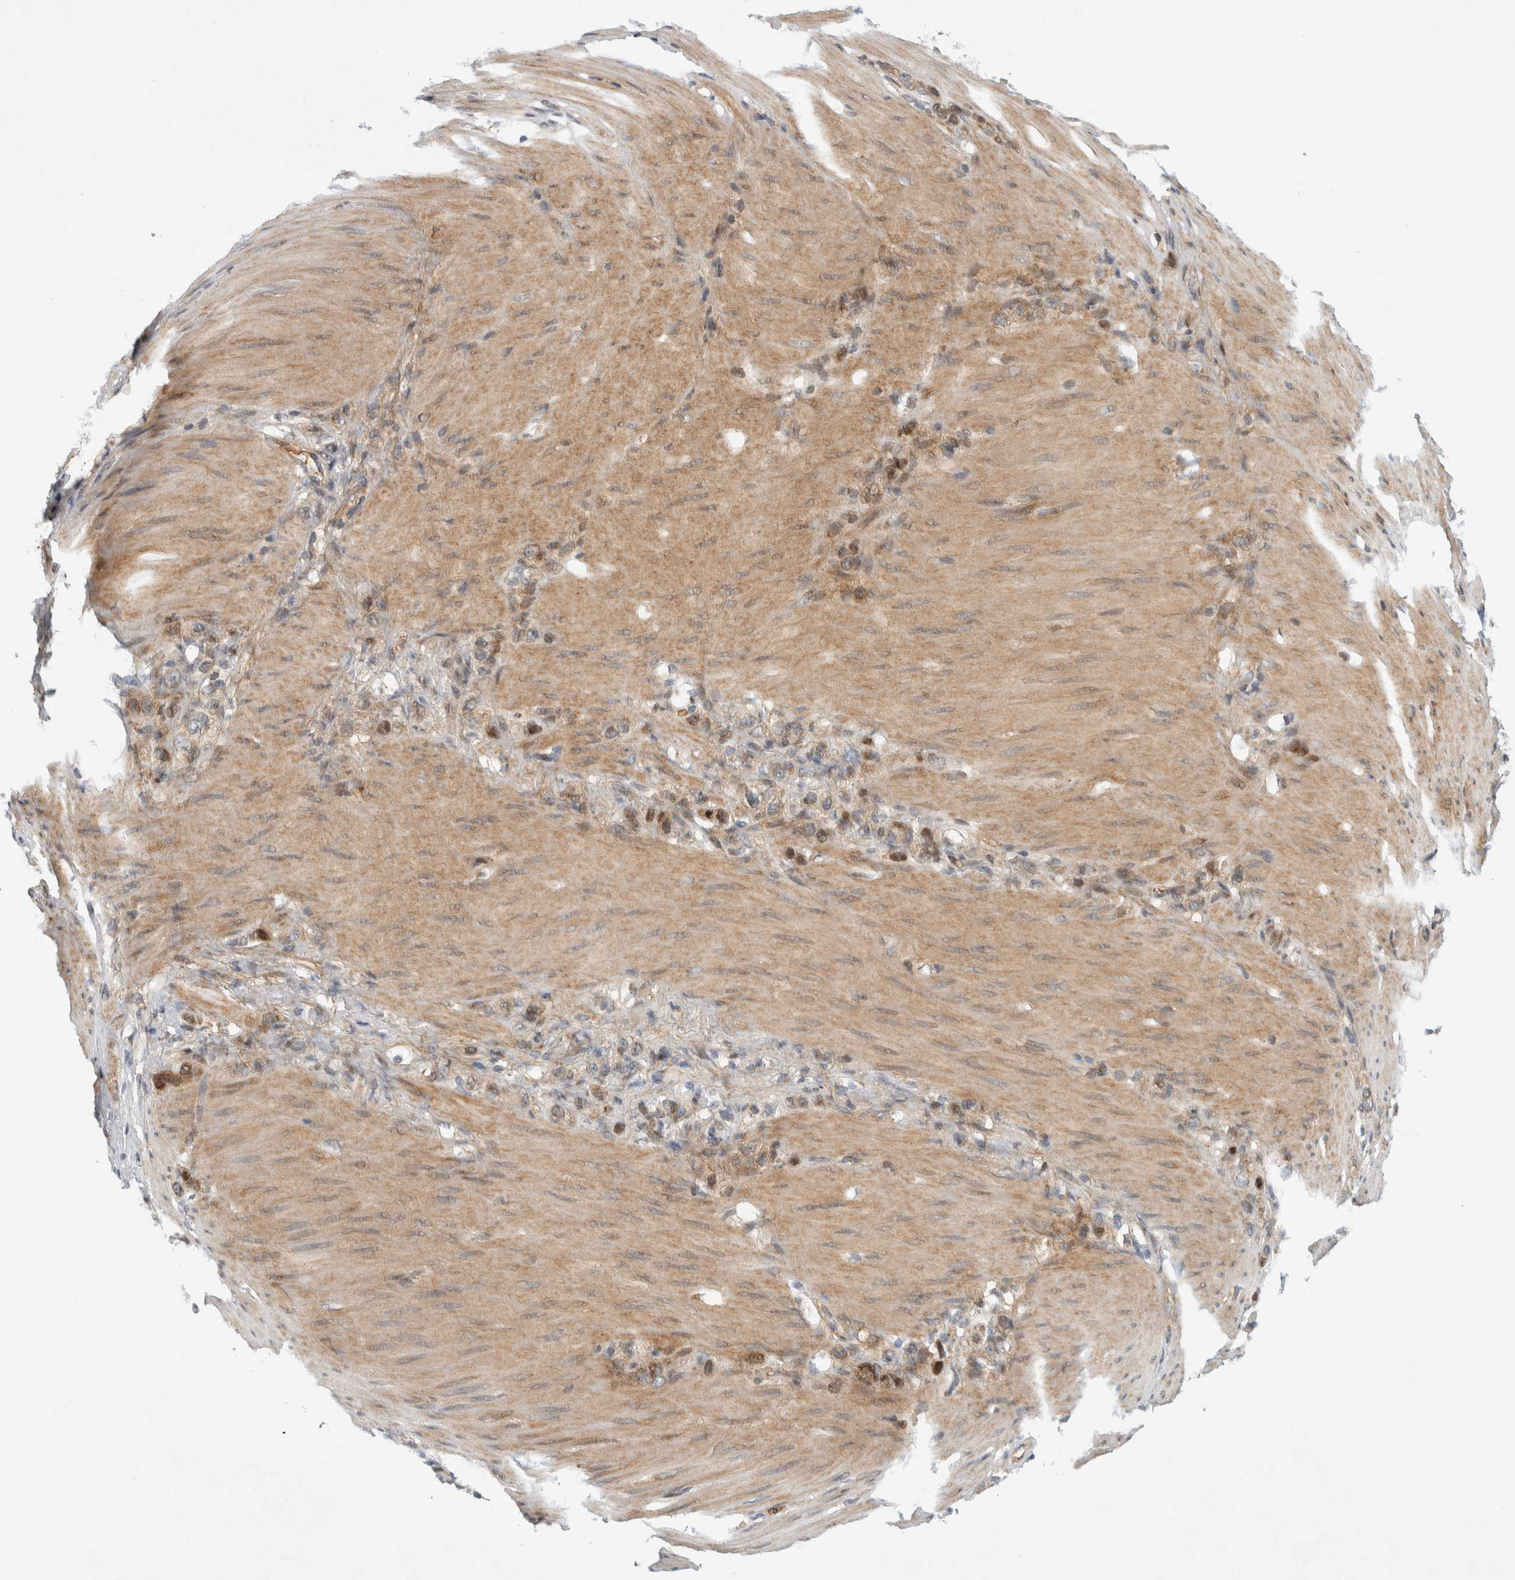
{"staining": {"intensity": "moderate", "quantity": "25%-75%", "location": "cytoplasmic/membranous,nuclear"}, "tissue": "stomach cancer", "cell_type": "Tumor cells", "image_type": "cancer", "snomed": [{"axis": "morphology", "description": "Normal tissue, NOS"}, {"axis": "morphology", "description": "Adenocarcinoma, NOS"}, {"axis": "morphology", "description": "Adenocarcinoma, High grade"}, {"axis": "topography", "description": "Stomach, upper"}, {"axis": "topography", "description": "Stomach"}], "caption": "Brown immunohistochemical staining in stomach adenocarcinoma reveals moderate cytoplasmic/membranous and nuclear positivity in approximately 25%-75% of tumor cells.", "gene": "RBM48", "patient": {"sex": "female", "age": 65}}